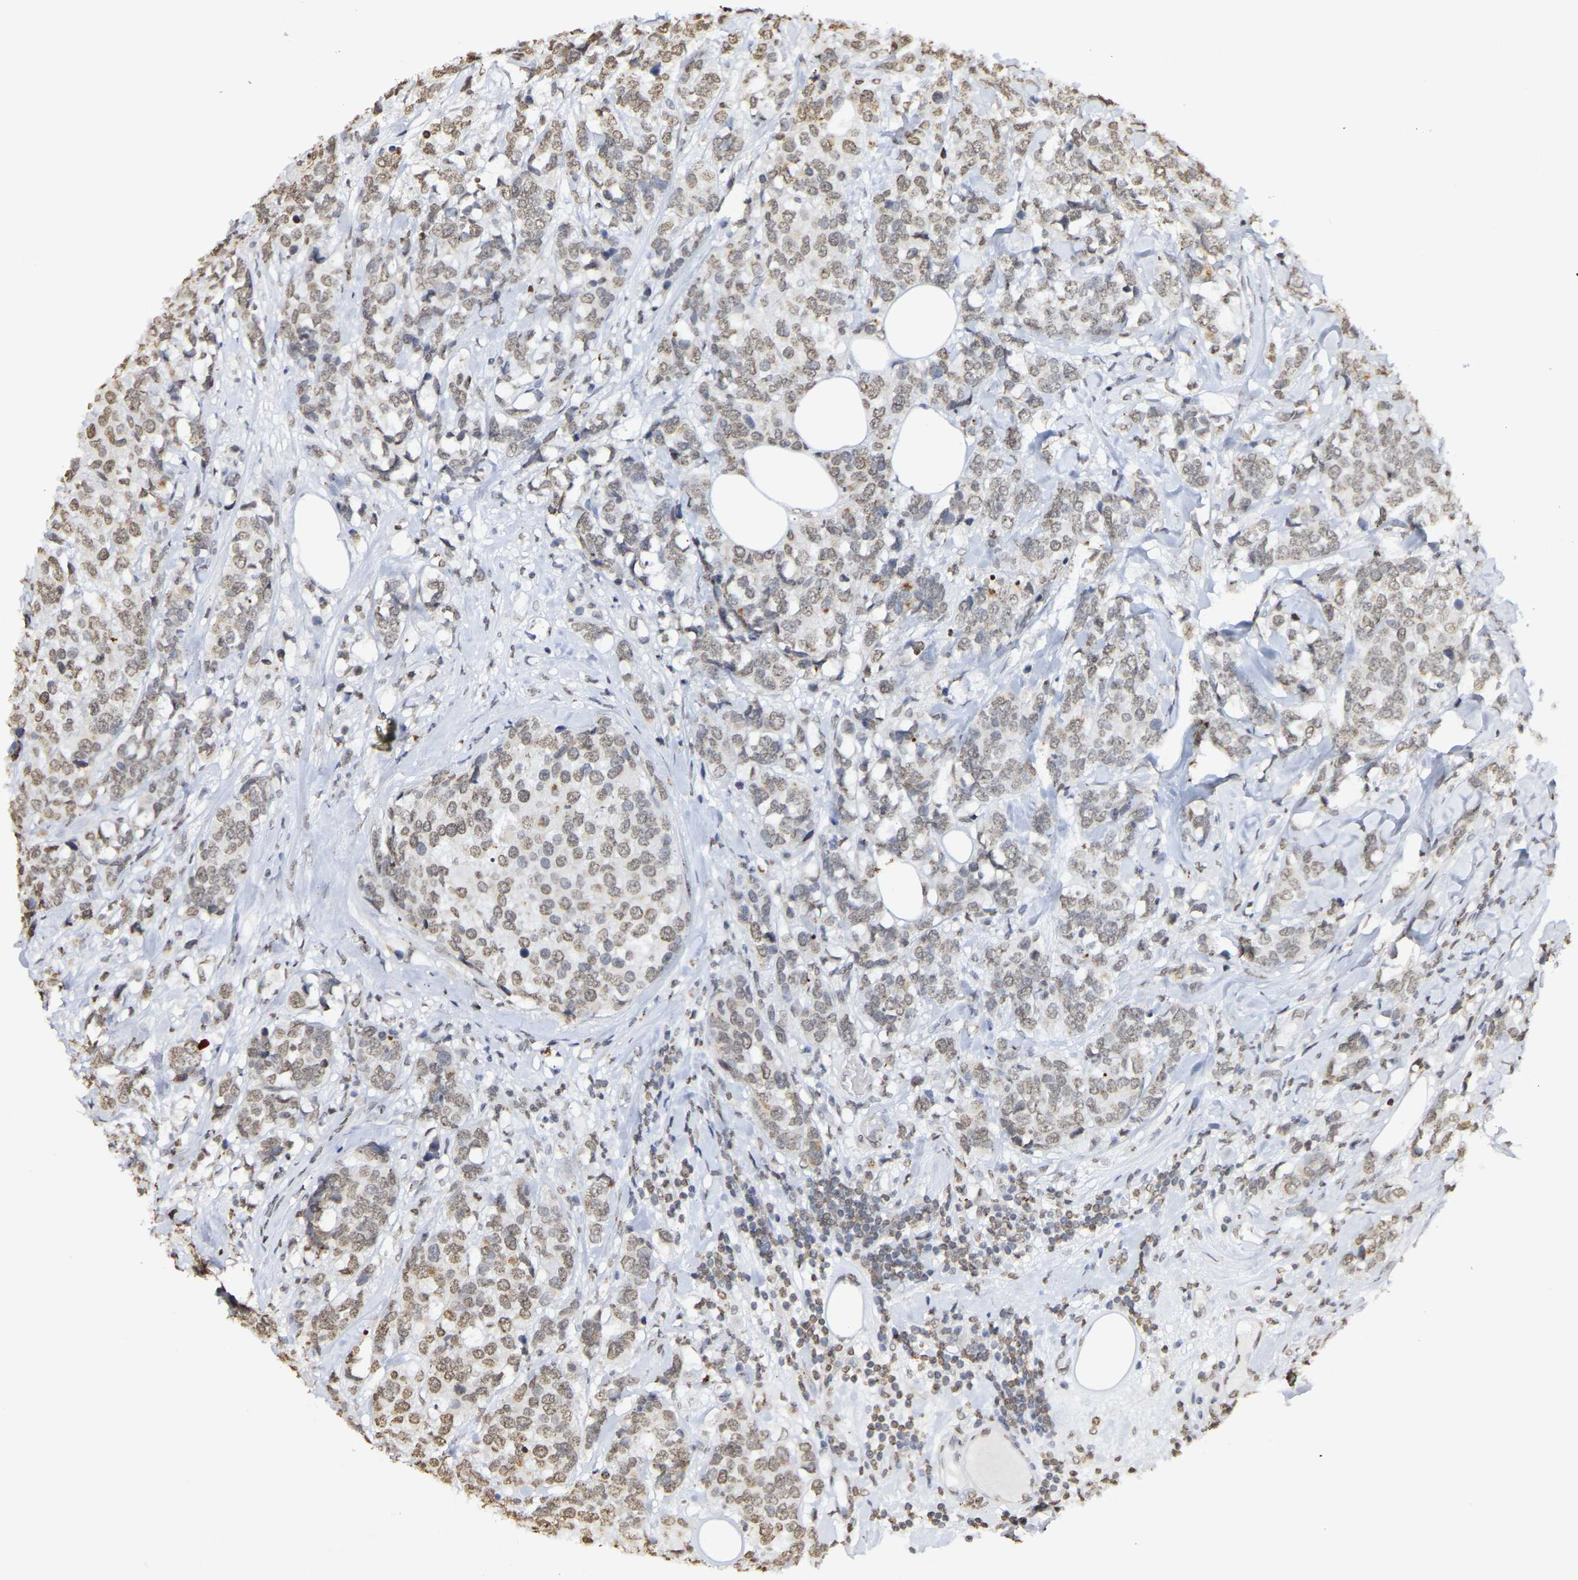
{"staining": {"intensity": "weak", "quantity": ">75%", "location": "nuclear"}, "tissue": "breast cancer", "cell_type": "Tumor cells", "image_type": "cancer", "snomed": [{"axis": "morphology", "description": "Lobular carcinoma"}, {"axis": "topography", "description": "Breast"}], "caption": "A low amount of weak nuclear expression is identified in about >75% of tumor cells in breast cancer (lobular carcinoma) tissue.", "gene": "ATF4", "patient": {"sex": "female", "age": 59}}